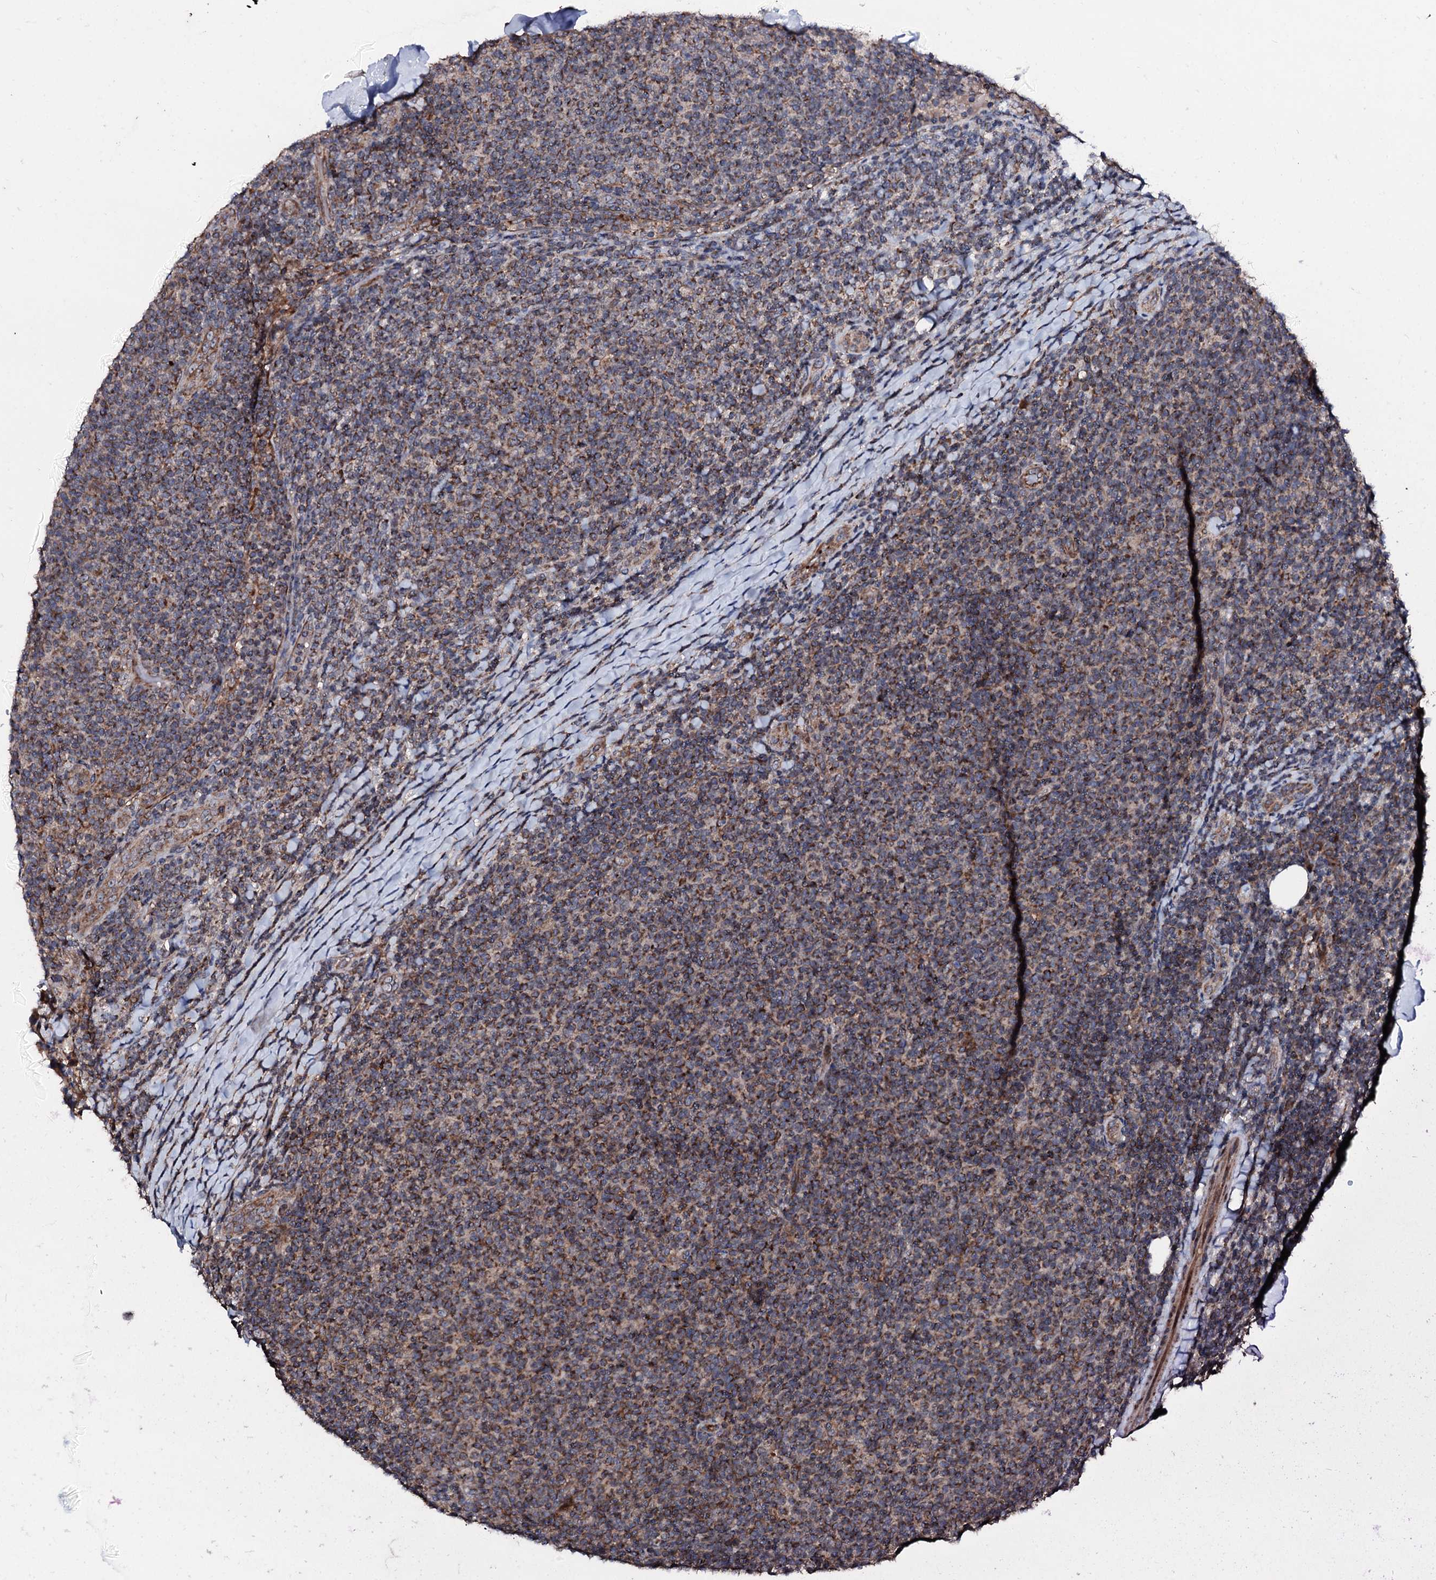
{"staining": {"intensity": "moderate", "quantity": ">75%", "location": "cytoplasmic/membranous"}, "tissue": "lymphoma", "cell_type": "Tumor cells", "image_type": "cancer", "snomed": [{"axis": "morphology", "description": "Malignant lymphoma, non-Hodgkin's type, Low grade"}, {"axis": "topography", "description": "Lymph node"}], "caption": "Approximately >75% of tumor cells in human lymphoma demonstrate moderate cytoplasmic/membranous protein expression as visualized by brown immunohistochemical staining.", "gene": "SDHAF2", "patient": {"sex": "male", "age": 66}}